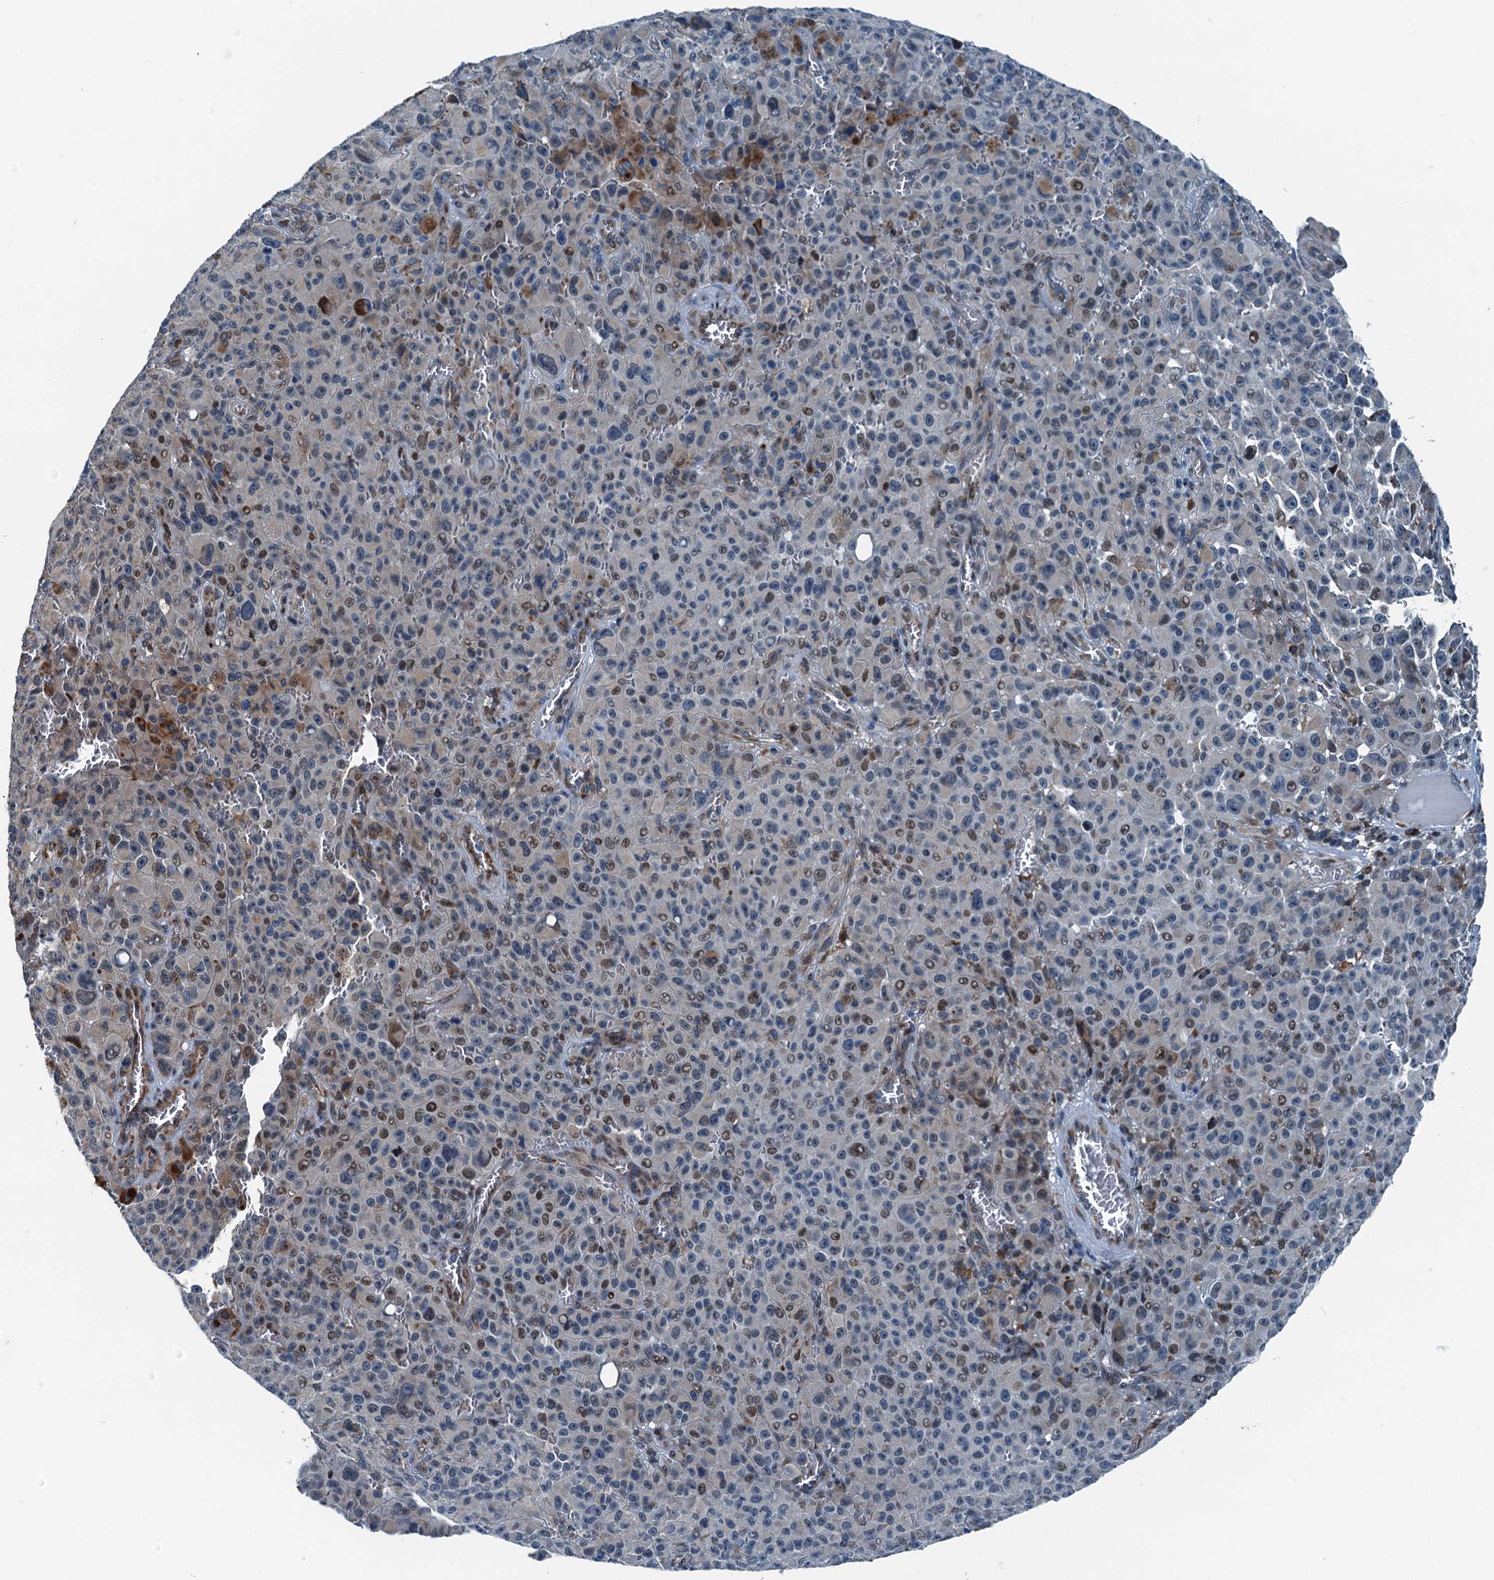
{"staining": {"intensity": "moderate", "quantity": "<25%", "location": "cytoplasmic/membranous,nuclear"}, "tissue": "melanoma", "cell_type": "Tumor cells", "image_type": "cancer", "snomed": [{"axis": "morphology", "description": "Malignant melanoma, NOS"}, {"axis": "topography", "description": "Skin"}], "caption": "An image of malignant melanoma stained for a protein shows moderate cytoplasmic/membranous and nuclear brown staining in tumor cells.", "gene": "TAMALIN", "patient": {"sex": "female", "age": 82}}